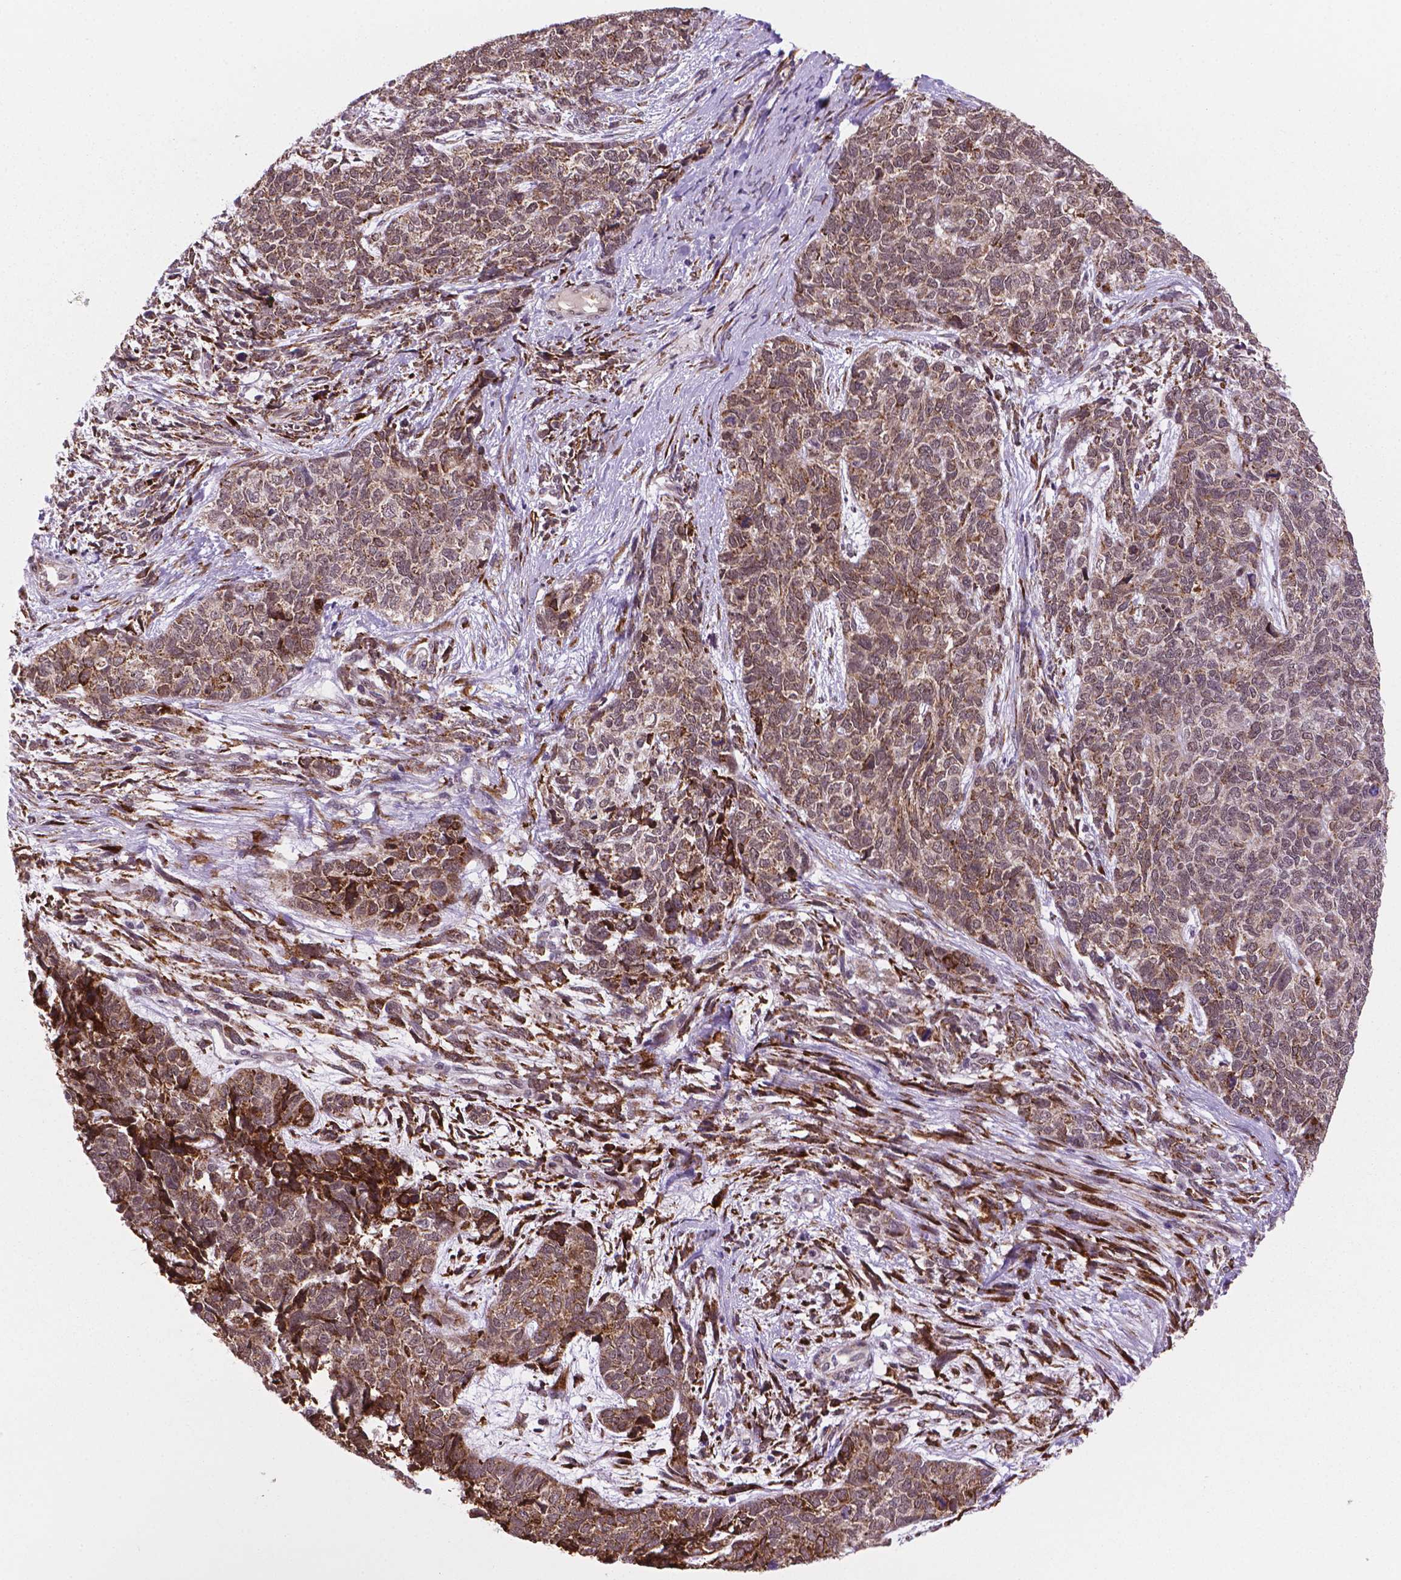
{"staining": {"intensity": "moderate", "quantity": "25%-75%", "location": "cytoplasmic/membranous"}, "tissue": "cervical cancer", "cell_type": "Tumor cells", "image_type": "cancer", "snomed": [{"axis": "morphology", "description": "Squamous cell carcinoma, NOS"}, {"axis": "topography", "description": "Cervix"}], "caption": "This image demonstrates IHC staining of cervical squamous cell carcinoma, with medium moderate cytoplasmic/membranous staining in approximately 25%-75% of tumor cells.", "gene": "FNIP1", "patient": {"sex": "female", "age": 63}}